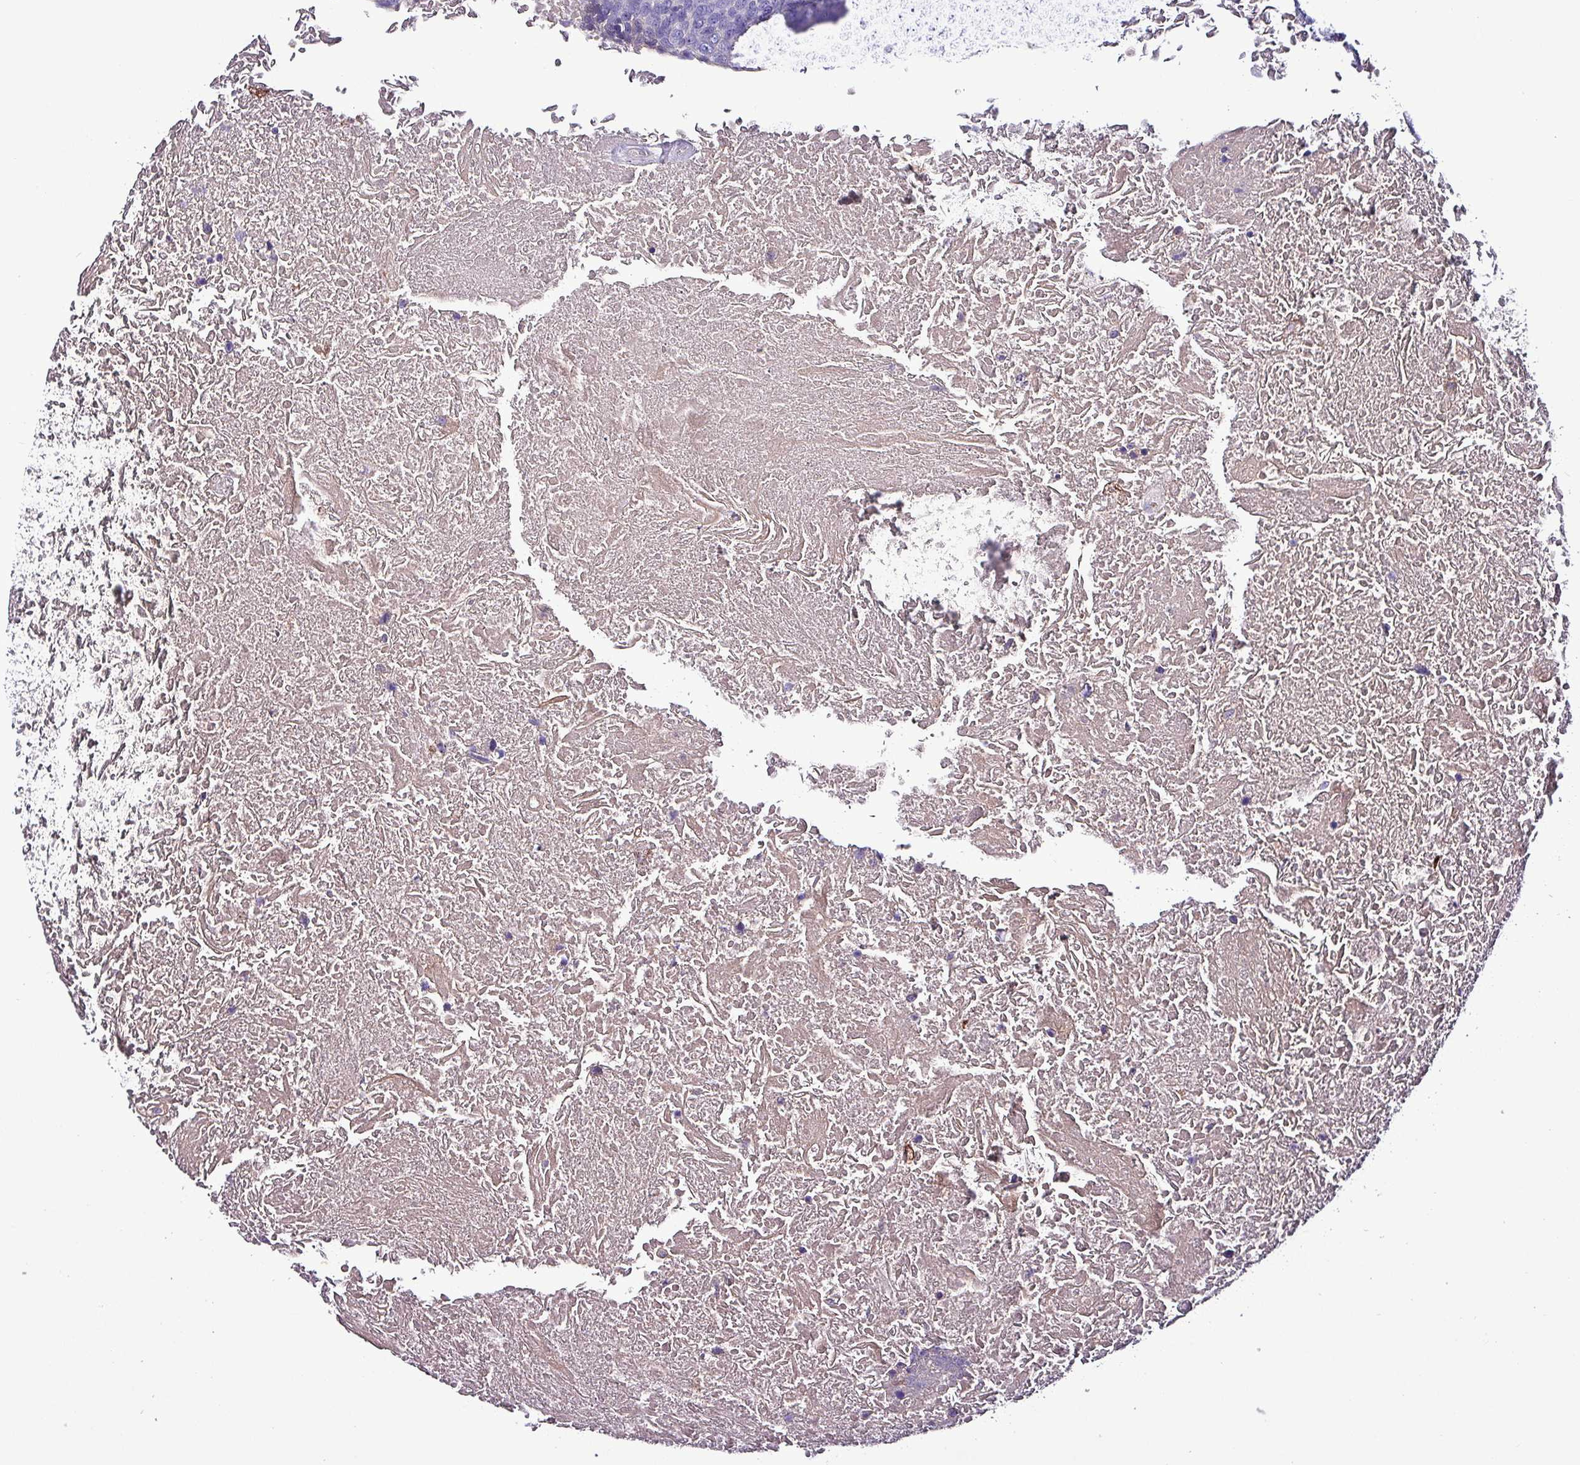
{"staining": {"intensity": "negative", "quantity": "none", "location": "none"}, "tissue": "head and neck cancer", "cell_type": "Tumor cells", "image_type": "cancer", "snomed": [{"axis": "morphology", "description": "Squamous cell carcinoma, NOS"}, {"axis": "morphology", "description": "Squamous cell carcinoma, metastatic, NOS"}, {"axis": "topography", "description": "Lymph node"}, {"axis": "topography", "description": "Head-Neck"}], "caption": "Immunohistochemical staining of human head and neck squamous cell carcinoma demonstrates no significant staining in tumor cells. (Brightfield microscopy of DAB (3,3'-diaminobenzidine) immunohistochemistry at high magnification).", "gene": "HP", "patient": {"sex": "male", "age": 62}}